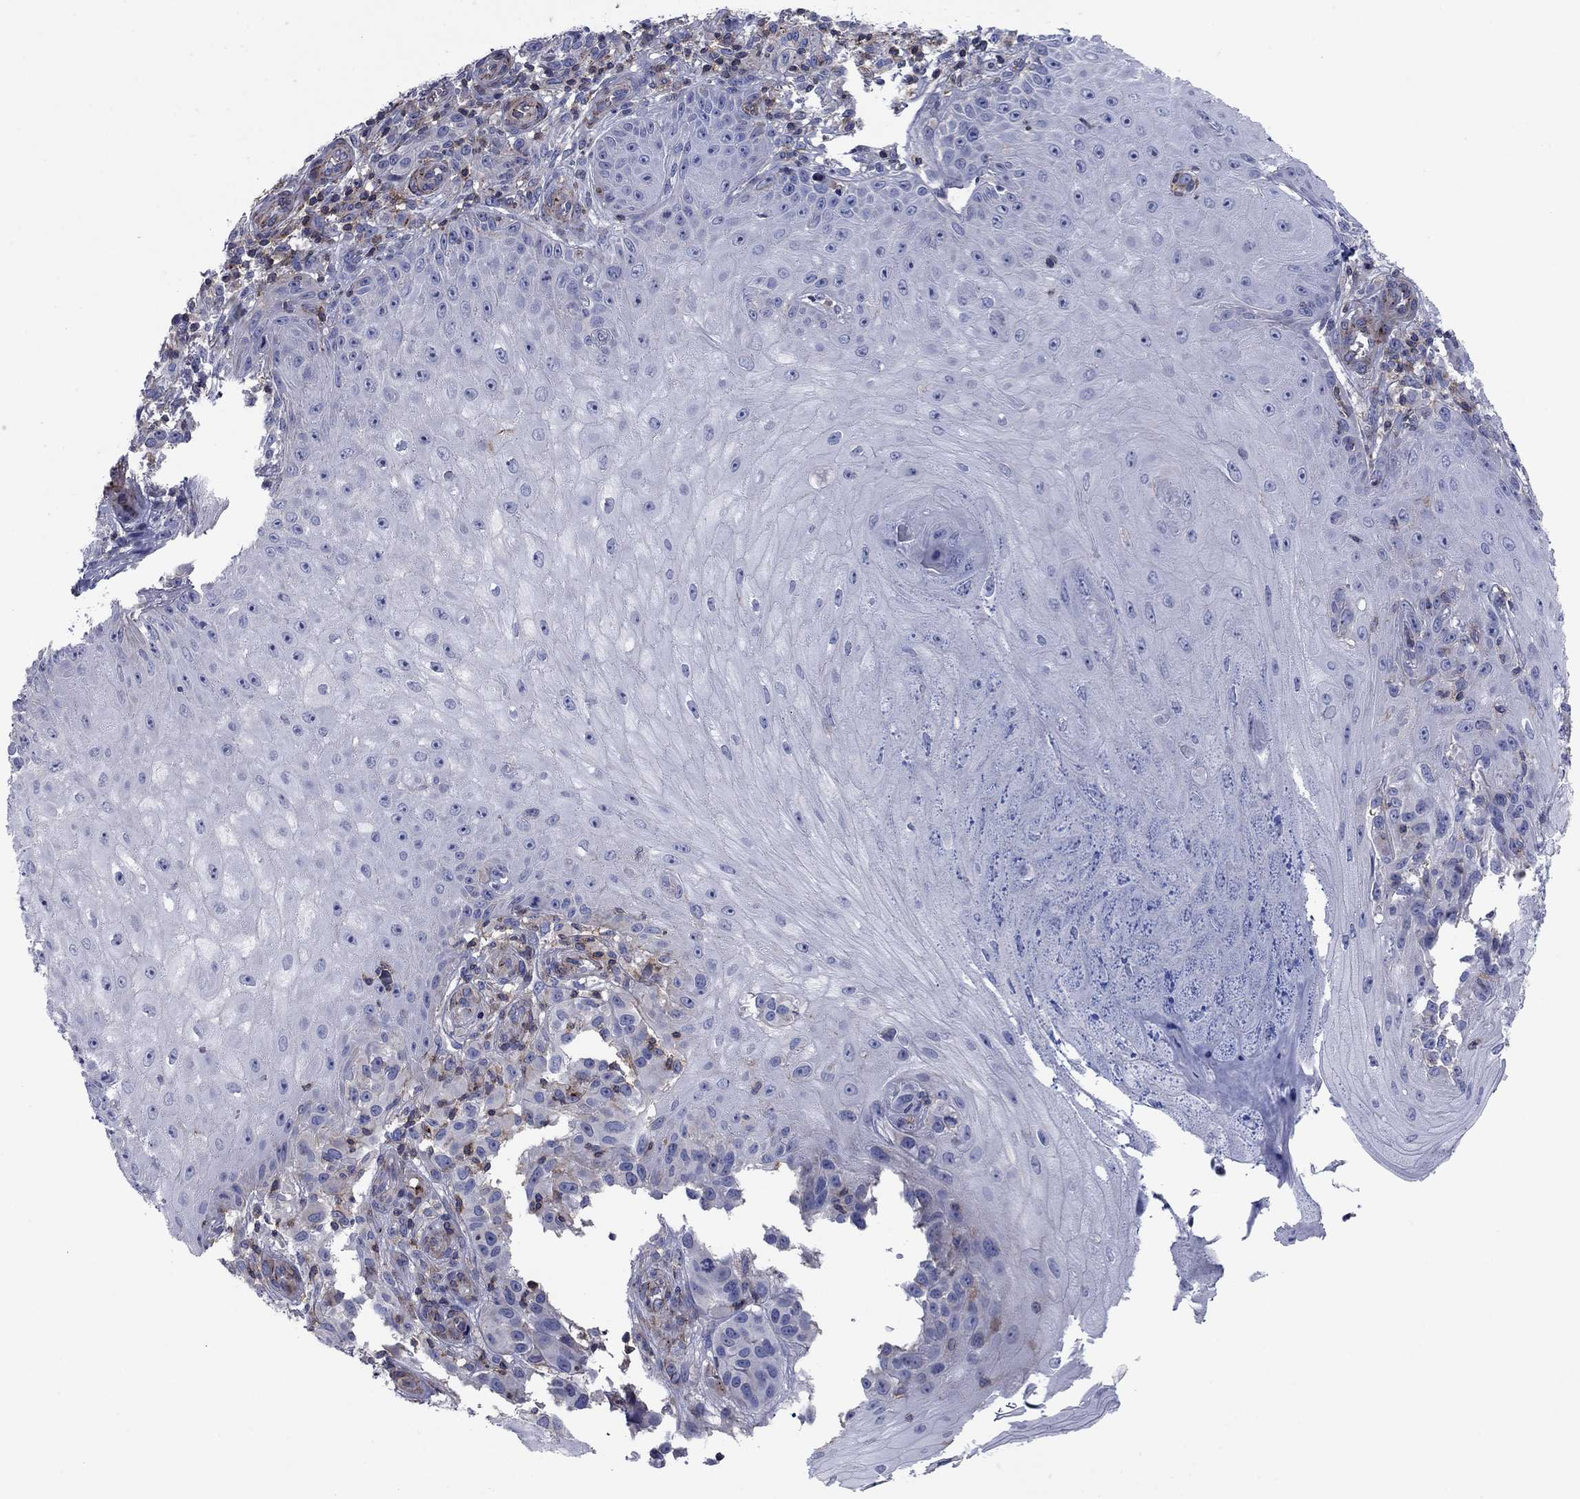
{"staining": {"intensity": "negative", "quantity": "none", "location": "none"}, "tissue": "melanoma", "cell_type": "Tumor cells", "image_type": "cancer", "snomed": [{"axis": "morphology", "description": "Malignant melanoma, NOS"}, {"axis": "topography", "description": "Skin"}], "caption": "The photomicrograph displays no significant expression in tumor cells of malignant melanoma.", "gene": "PSD4", "patient": {"sex": "female", "age": 53}}